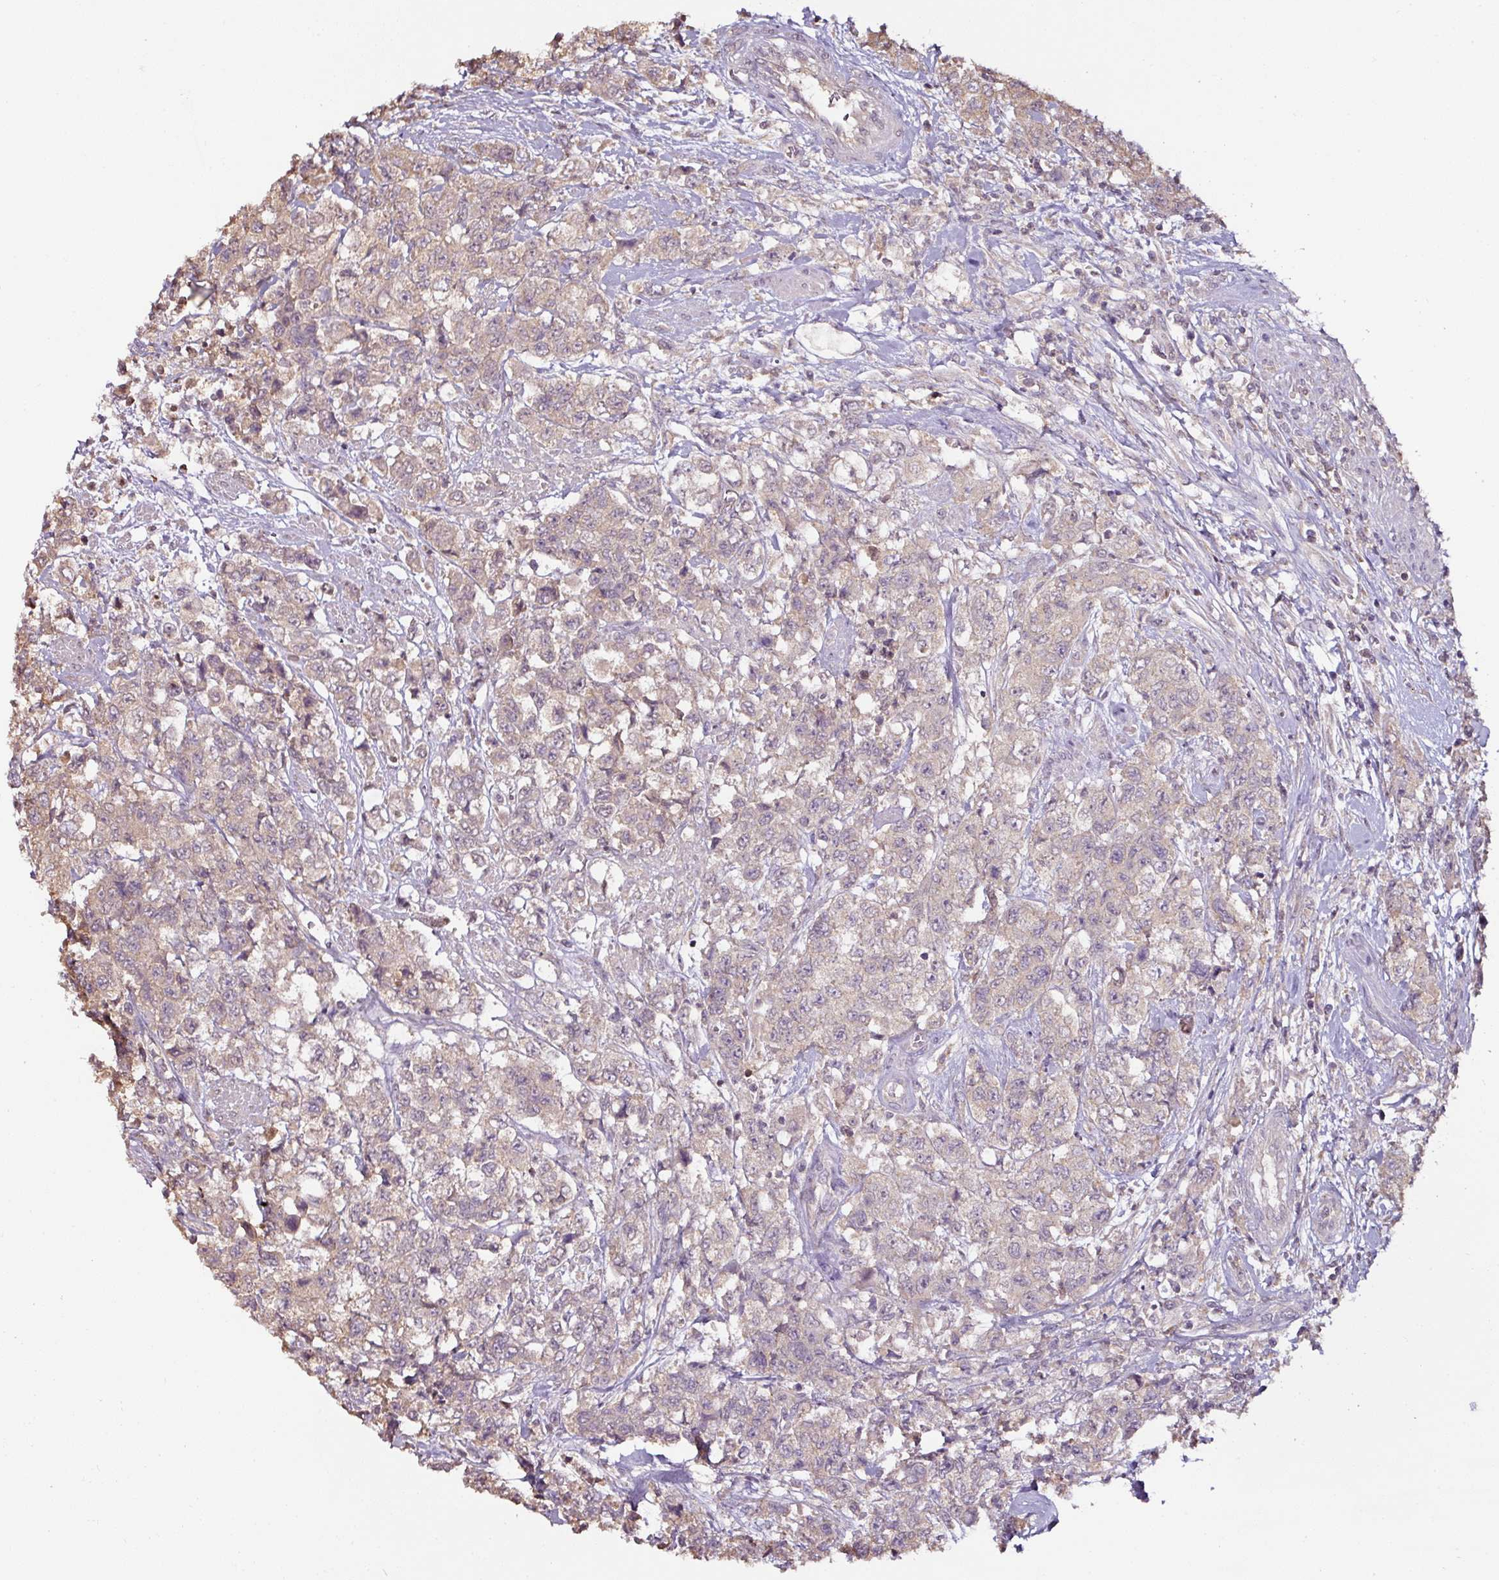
{"staining": {"intensity": "weak", "quantity": "25%-75%", "location": "cytoplasmic/membranous"}, "tissue": "urothelial cancer", "cell_type": "Tumor cells", "image_type": "cancer", "snomed": [{"axis": "morphology", "description": "Urothelial carcinoma, High grade"}, {"axis": "topography", "description": "Urinary bladder"}], "caption": "Protein staining demonstrates weak cytoplasmic/membranous staining in about 25%-75% of tumor cells in high-grade urothelial carcinoma.", "gene": "RPL38", "patient": {"sex": "female", "age": 78}}